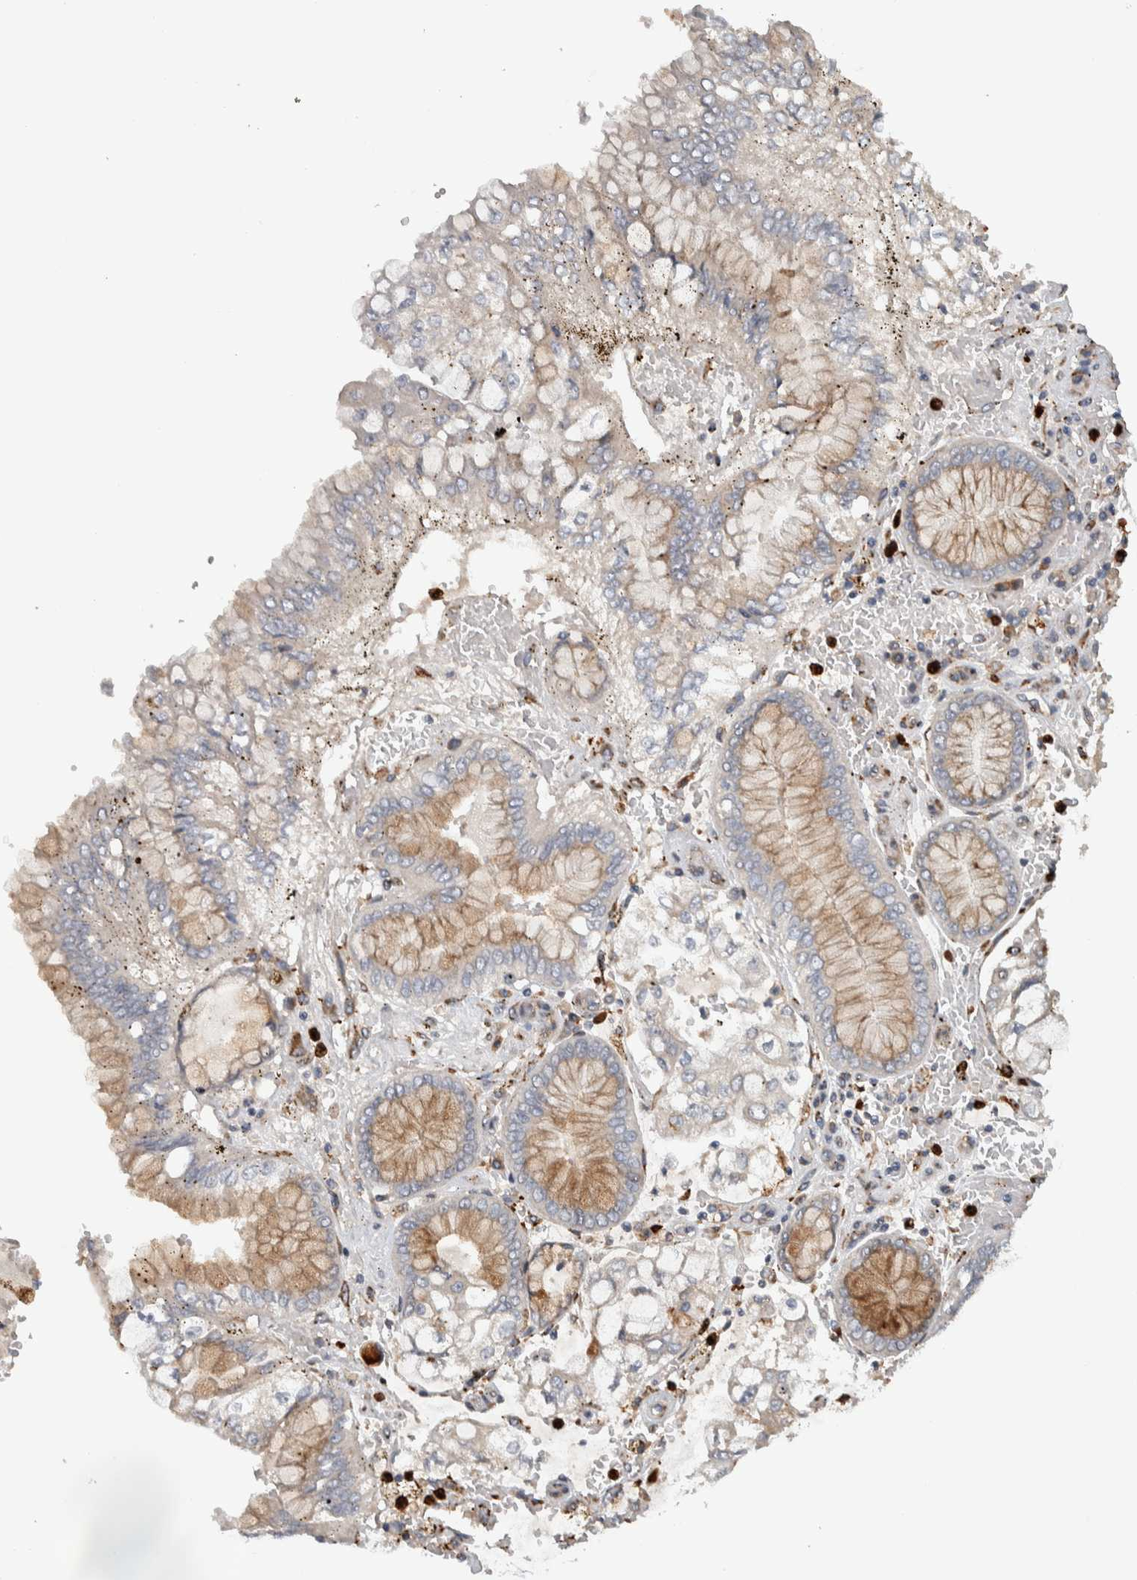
{"staining": {"intensity": "weak", "quantity": ">75%", "location": "cytoplasmic/membranous"}, "tissue": "stomach cancer", "cell_type": "Tumor cells", "image_type": "cancer", "snomed": [{"axis": "morphology", "description": "Adenocarcinoma, NOS"}, {"axis": "topography", "description": "Stomach"}], "caption": "High-power microscopy captured an immunohistochemistry histopathology image of stomach cancer, revealing weak cytoplasmic/membranous positivity in approximately >75% of tumor cells. The staining is performed using DAB (3,3'-diaminobenzidine) brown chromogen to label protein expression. The nuclei are counter-stained blue using hematoxylin.", "gene": "ADPRM", "patient": {"sex": "male", "age": 76}}